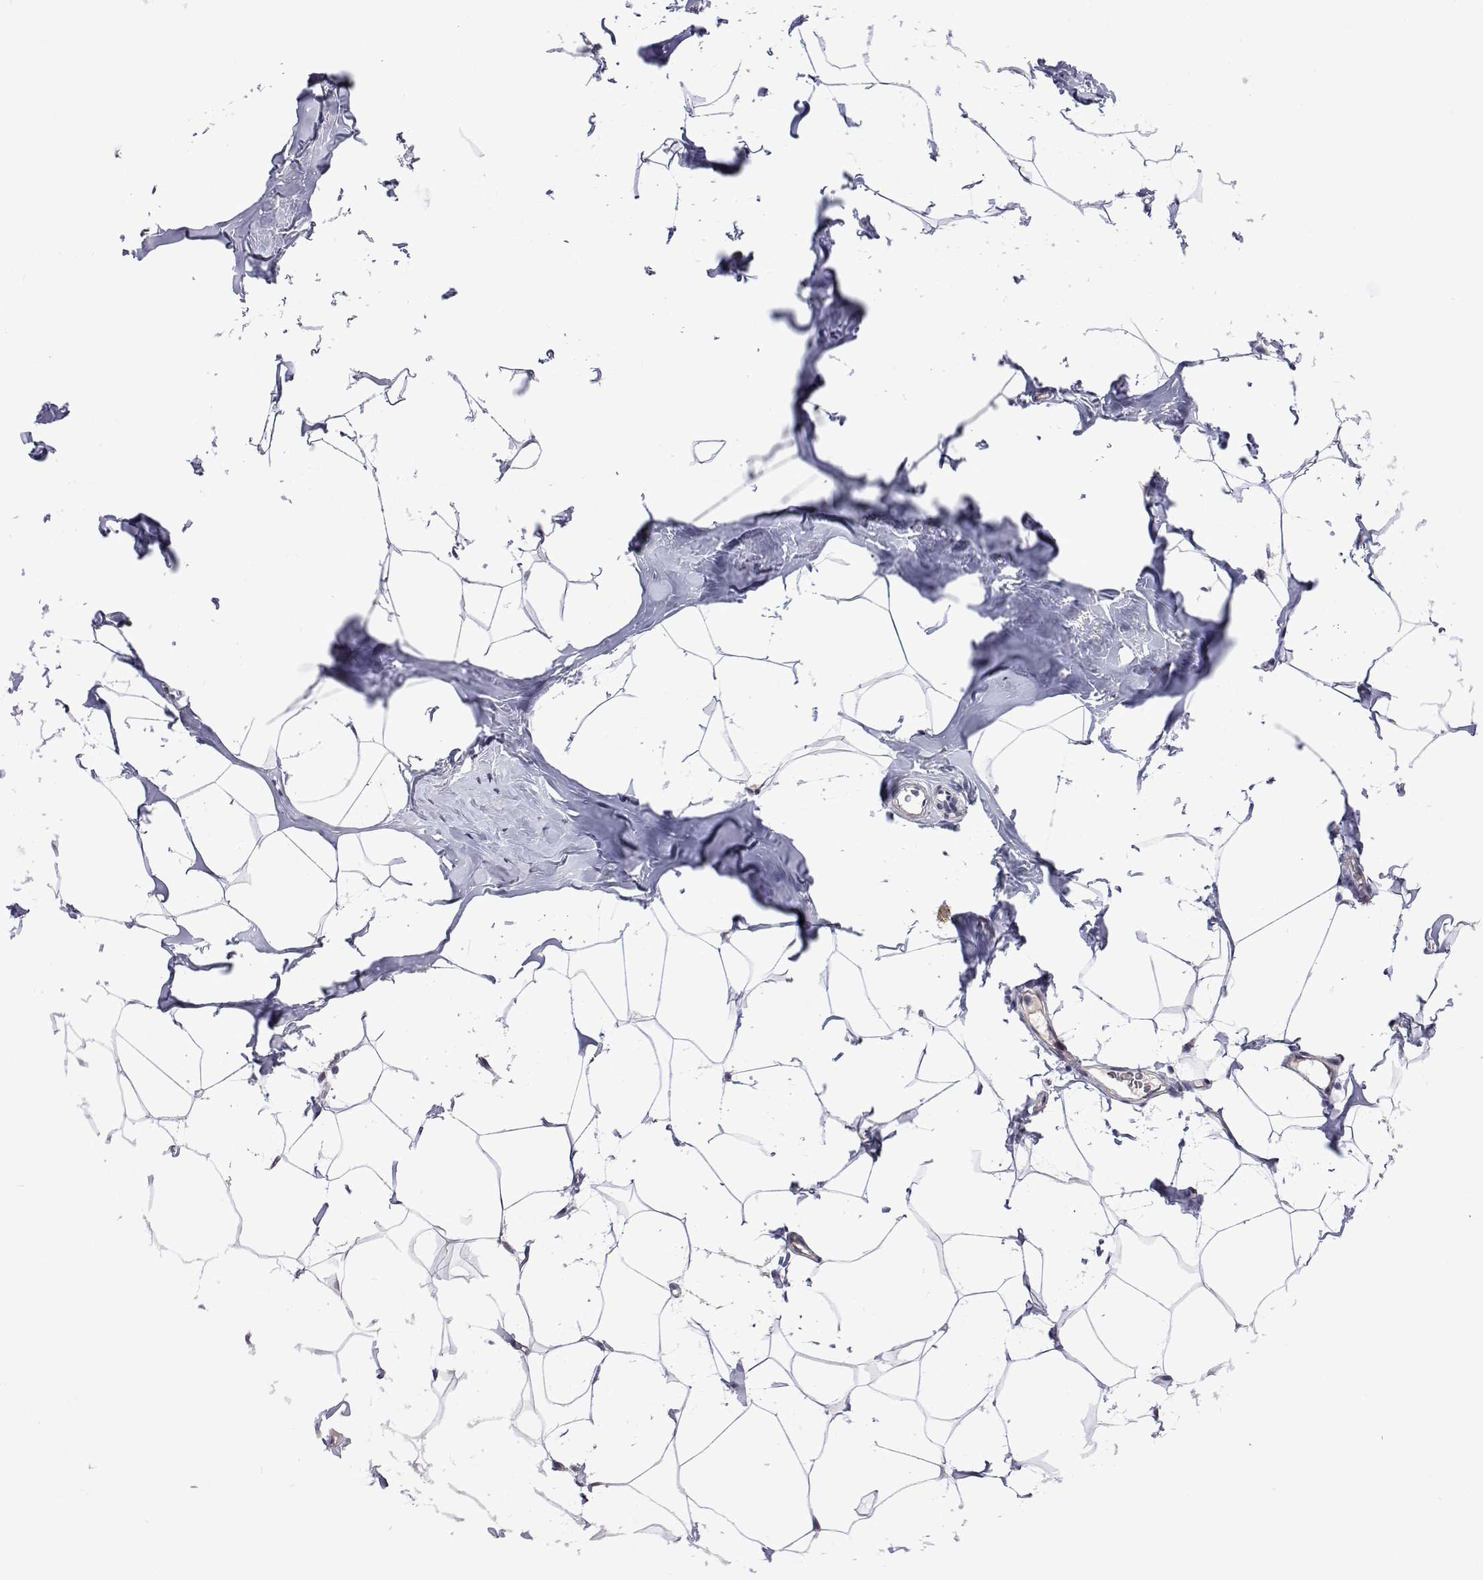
{"staining": {"intensity": "negative", "quantity": "none", "location": "none"}, "tissue": "breast", "cell_type": "Adipocytes", "image_type": "normal", "snomed": [{"axis": "morphology", "description": "Normal tissue, NOS"}, {"axis": "topography", "description": "Breast"}], "caption": "Protein analysis of normal breast demonstrates no significant positivity in adipocytes.", "gene": "EFCAB3", "patient": {"sex": "female", "age": 32}}